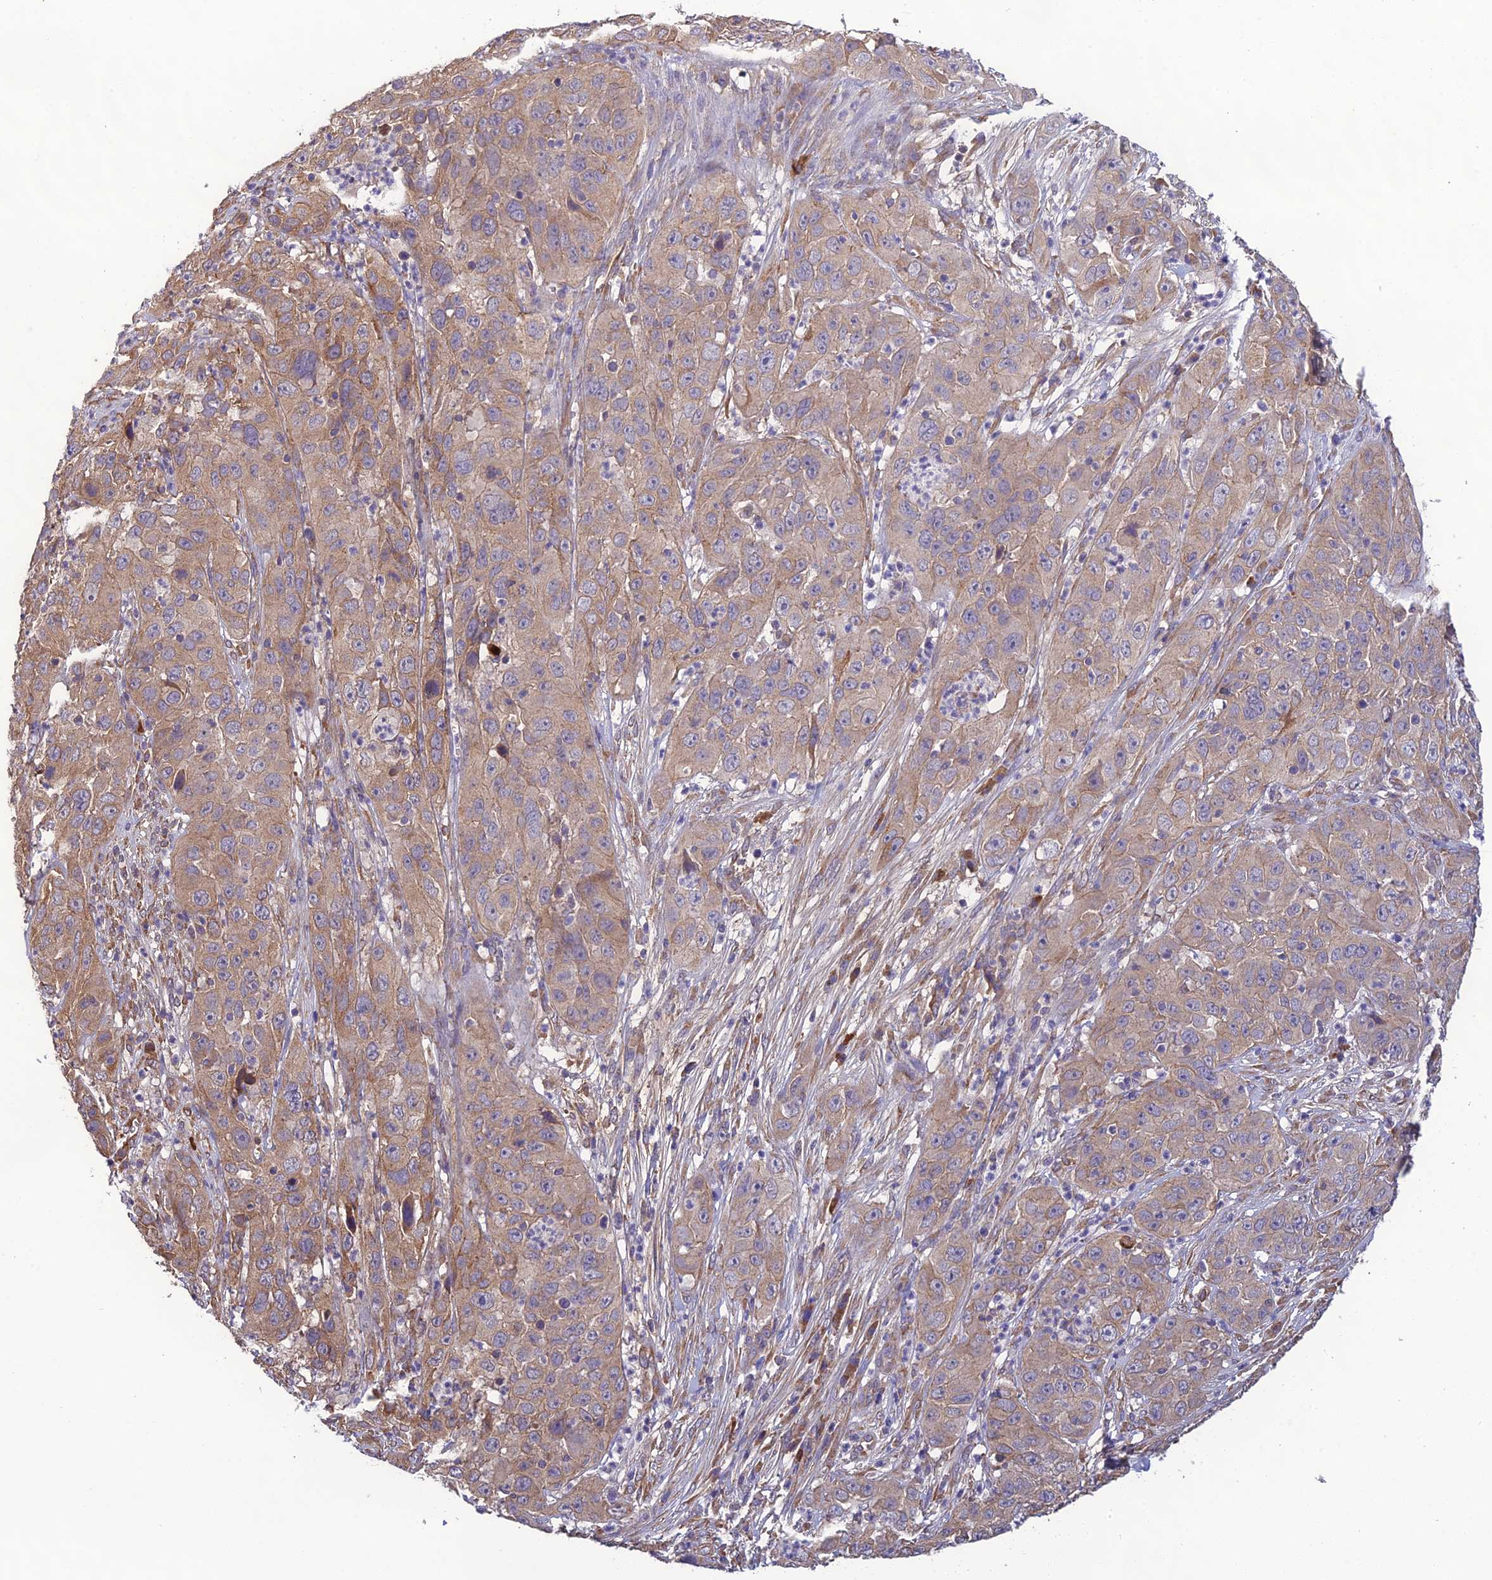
{"staining": {"intensity": "moderate", "quantity": ">75%", "location": "cytoplasmic/membranous"}, "tissue": "cervical cancer", "cell_type": "Tumor cells", "image_type": "cancer", "snomed": [{"axis": "morphology", "description": "Squamous cell carcinoma, NOS"}, {"axis": "topography", "description": "Cervix"}], "caption": "Cervical cancer (squamous cell carcinoma) tissue demonstrates moderate cytoplasmic/membranous positivity in about >75% of tumor cells, visualized by immunohistochemistry.", "gene": "MRNIP", "patient": {"sex": "female", "age": 32}}